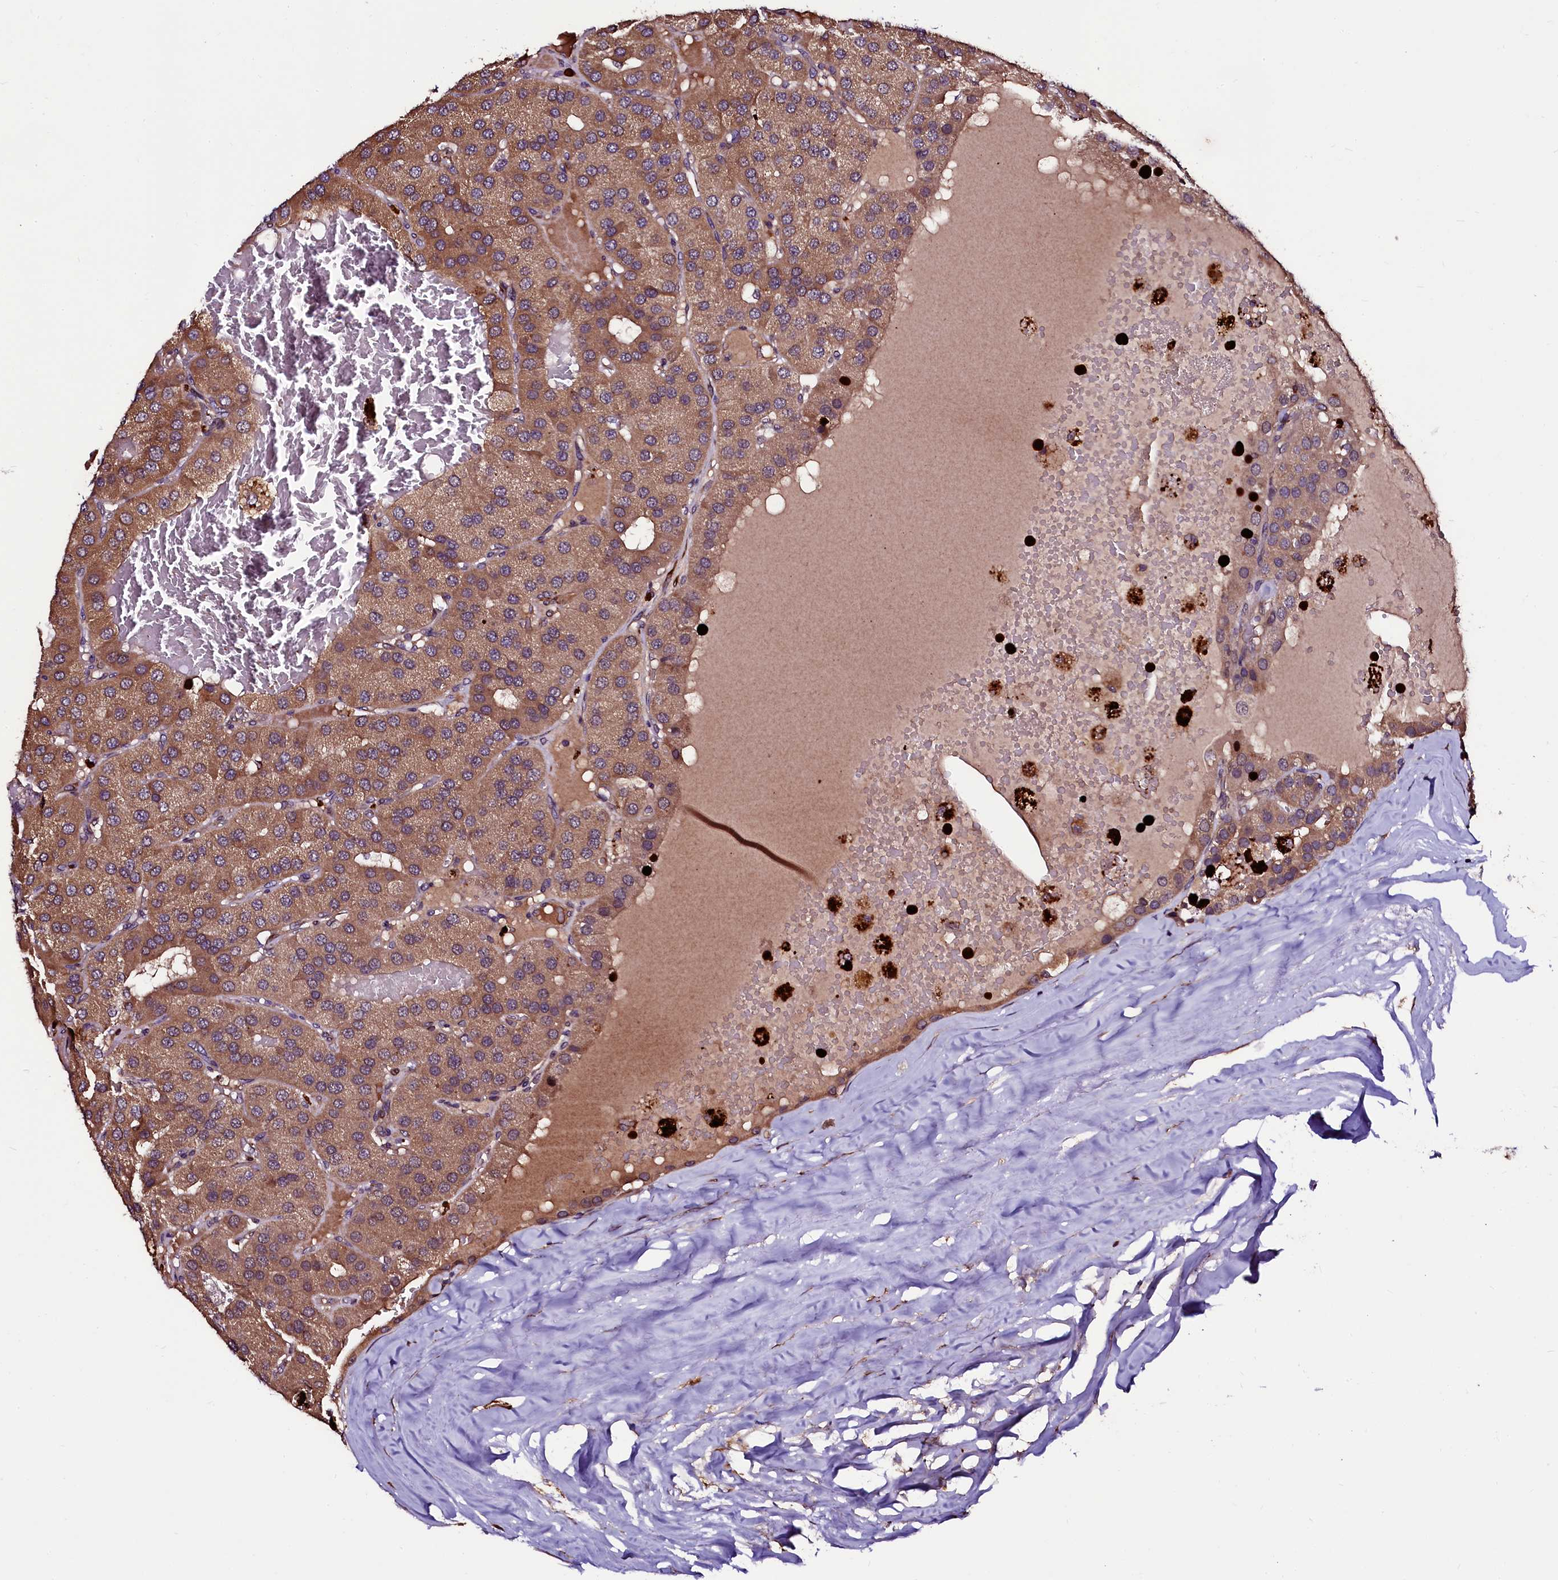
{"staining": {"intensity": "moderate", "quantity": ">75%", "location": "cytoplasmic/membranous"}, "tissue": "parathyroid gland", "cell_type": "Glandular cells", "image_type": "normal", "snomed": [{"axis": "morphology", "description": "Normal tissue, NOS"}, {"axis": "morphology", "description": "Adenoma, NOS"}, {"axis": "topography", "description": "Parathyroid gland"}], "caption": "Approximately >75% of glandular cells in unremarkable parathyroid gland demonstrate moderate cytoplasmic/membranous protein staining as visualized by brown immunohistochemical staining.", "gene": "N4BP1", "patient": {"sex": "female", "age": 86}}